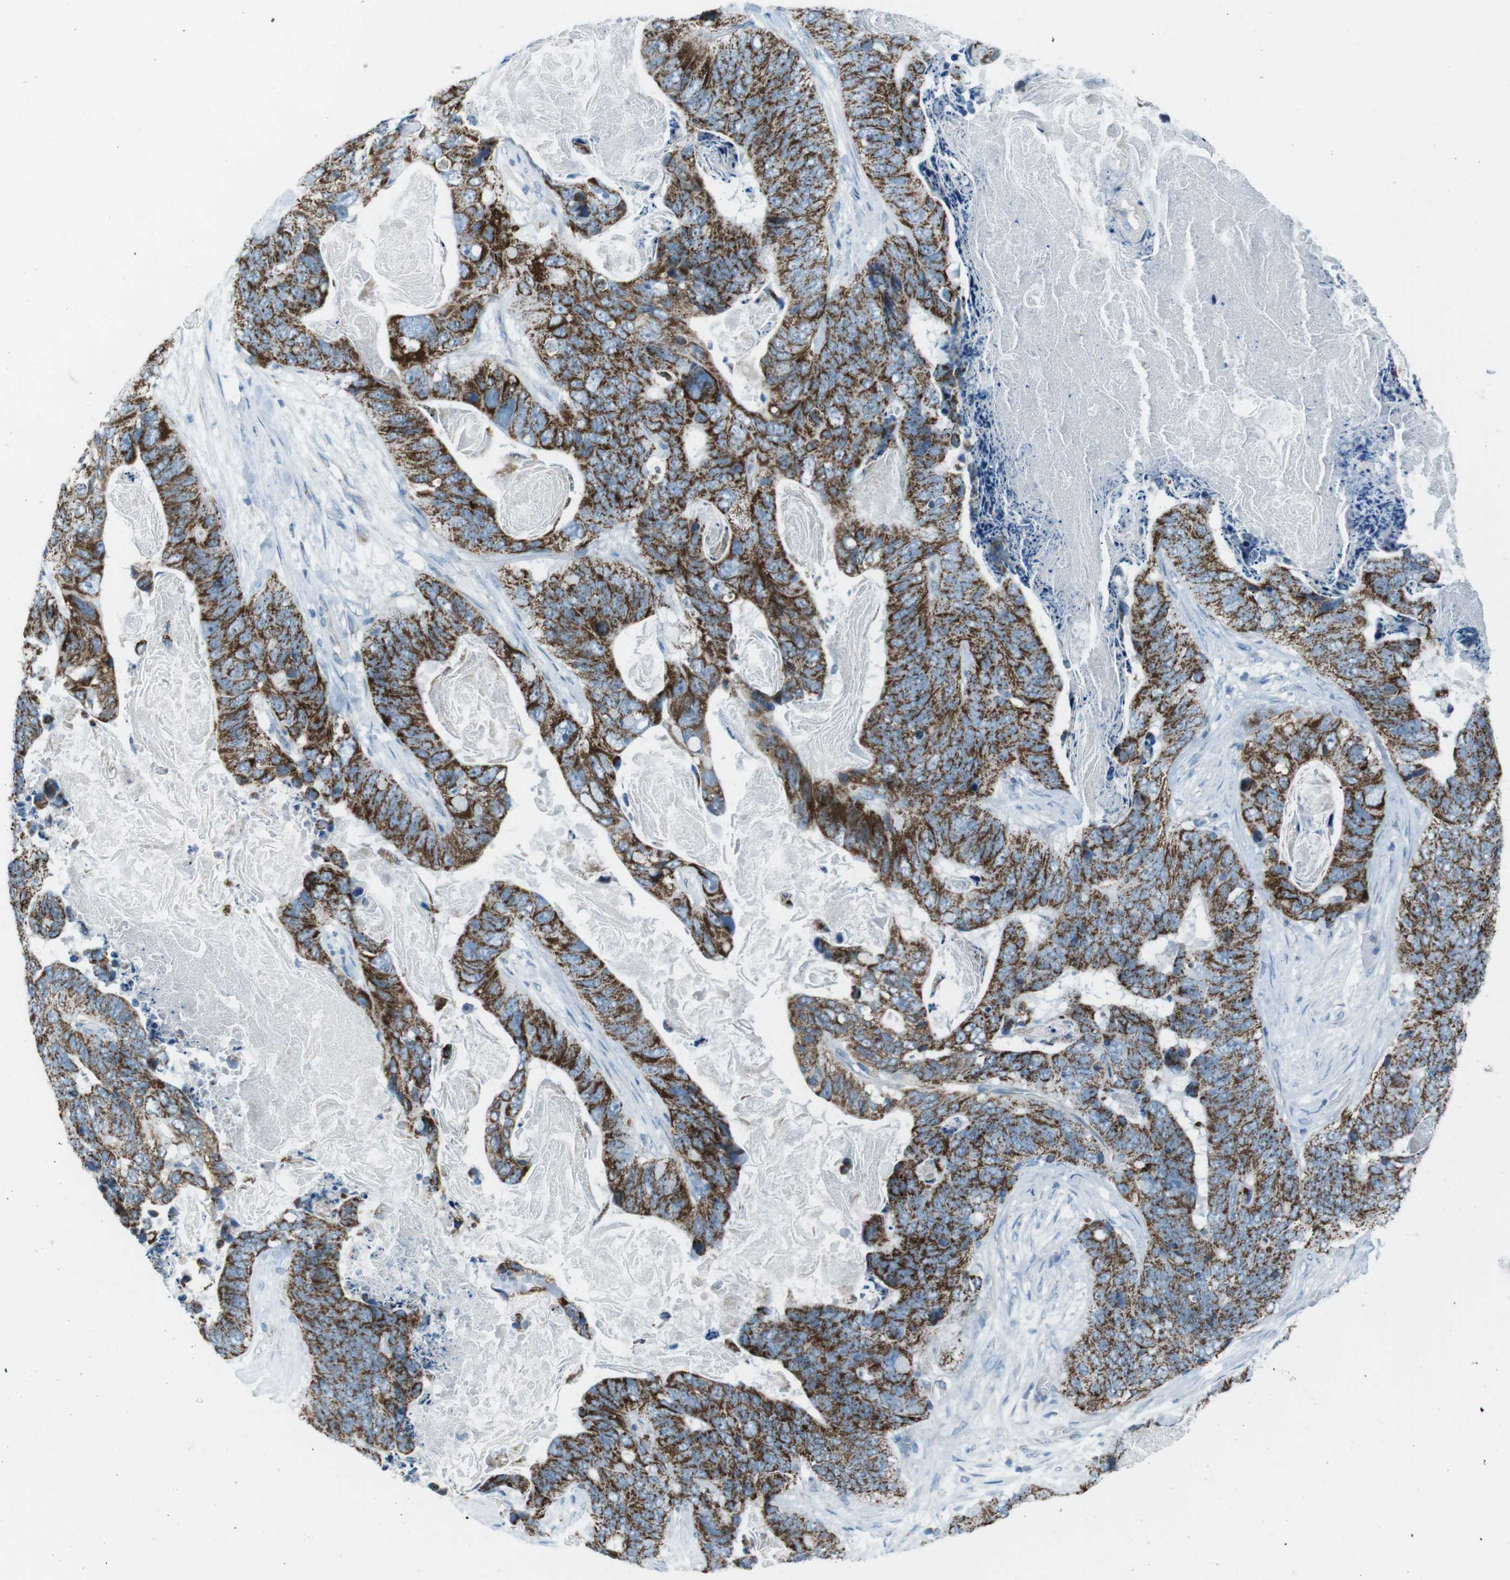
{"staining": {"intensity": "strong", "quantity": "25%-75%", "location": "cytoplasmic/membranous"}, "tissue": "stomach cancer", "cell_type": "Tumor cells", "image_type": "cancer", "snomed": [{"axis": "morphology", "description": "Adenocarcinoma, NOS"}, {"axis": "topography", "description": "Stomach"}], "caption": "Tumor cells exhibit strong cytoplasmic/membranous expression in approximately 25%-75% of cells in stomach cancer (adenocarcinoma). (IHC, brightfield microscopy, high magnification).", "gene": "DNAJA3", "patient": {"sex": "female", "age": 89}}